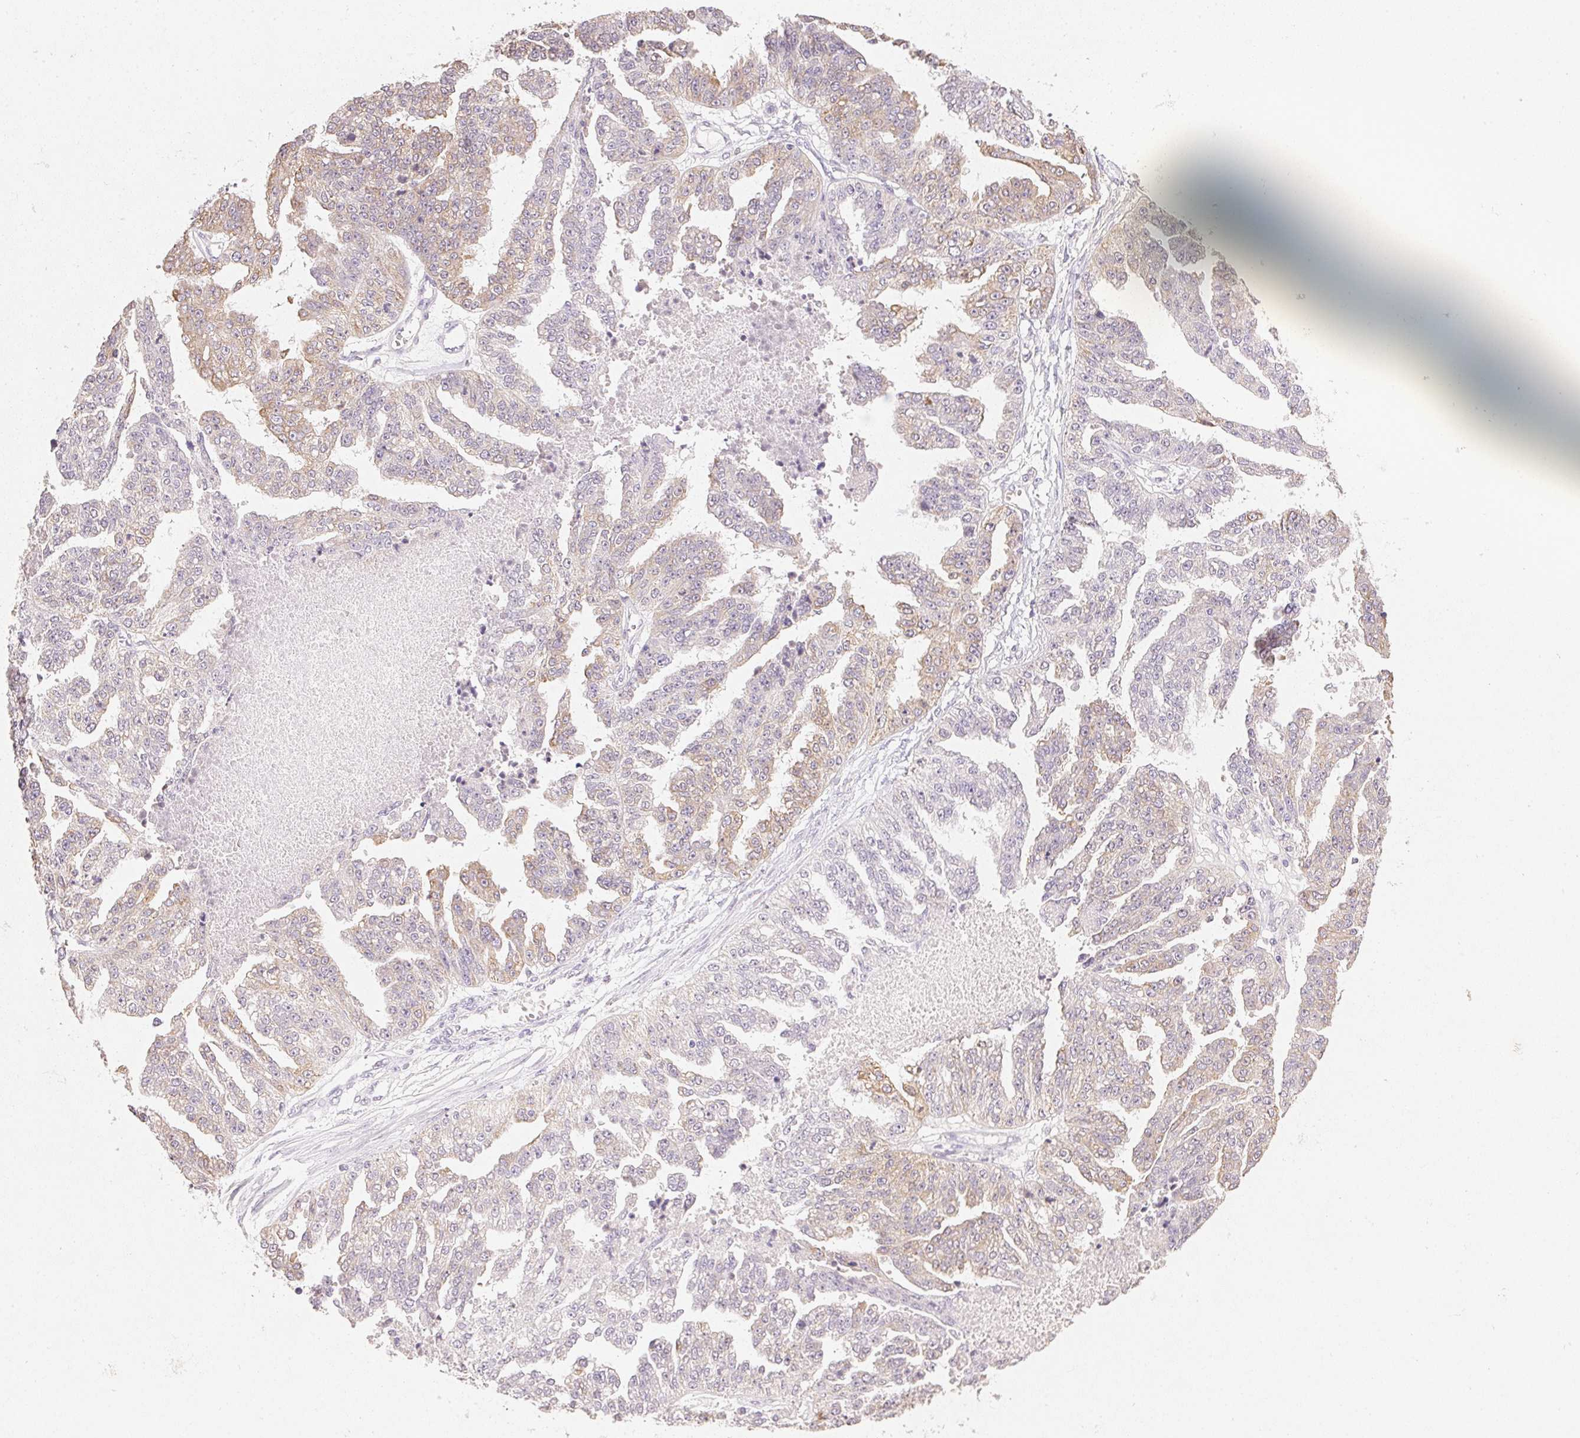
{"staining": {"intensity": "weak", "quantity": "25%-75%", "location": "cytoplasmic/membranous"}, "tissue": "ovarian cancer", "cell_type": "Tumor cells", "image_type": "cancer", "snomed": [{"axis": "morphology", "description": "Cystadenocarcinoma, serous, NOS"}, {"axis": "topography", "description": "Ovary"}], "caption": "The photomicrograph reveals a brown stain indicating the presence of a protein in the cytoplasmic/membranous of tumor cells in ovarian serous cystadenocarcinoma.", "gene": "DHCR24", "patient": {"sex": "female", "age": 58}}